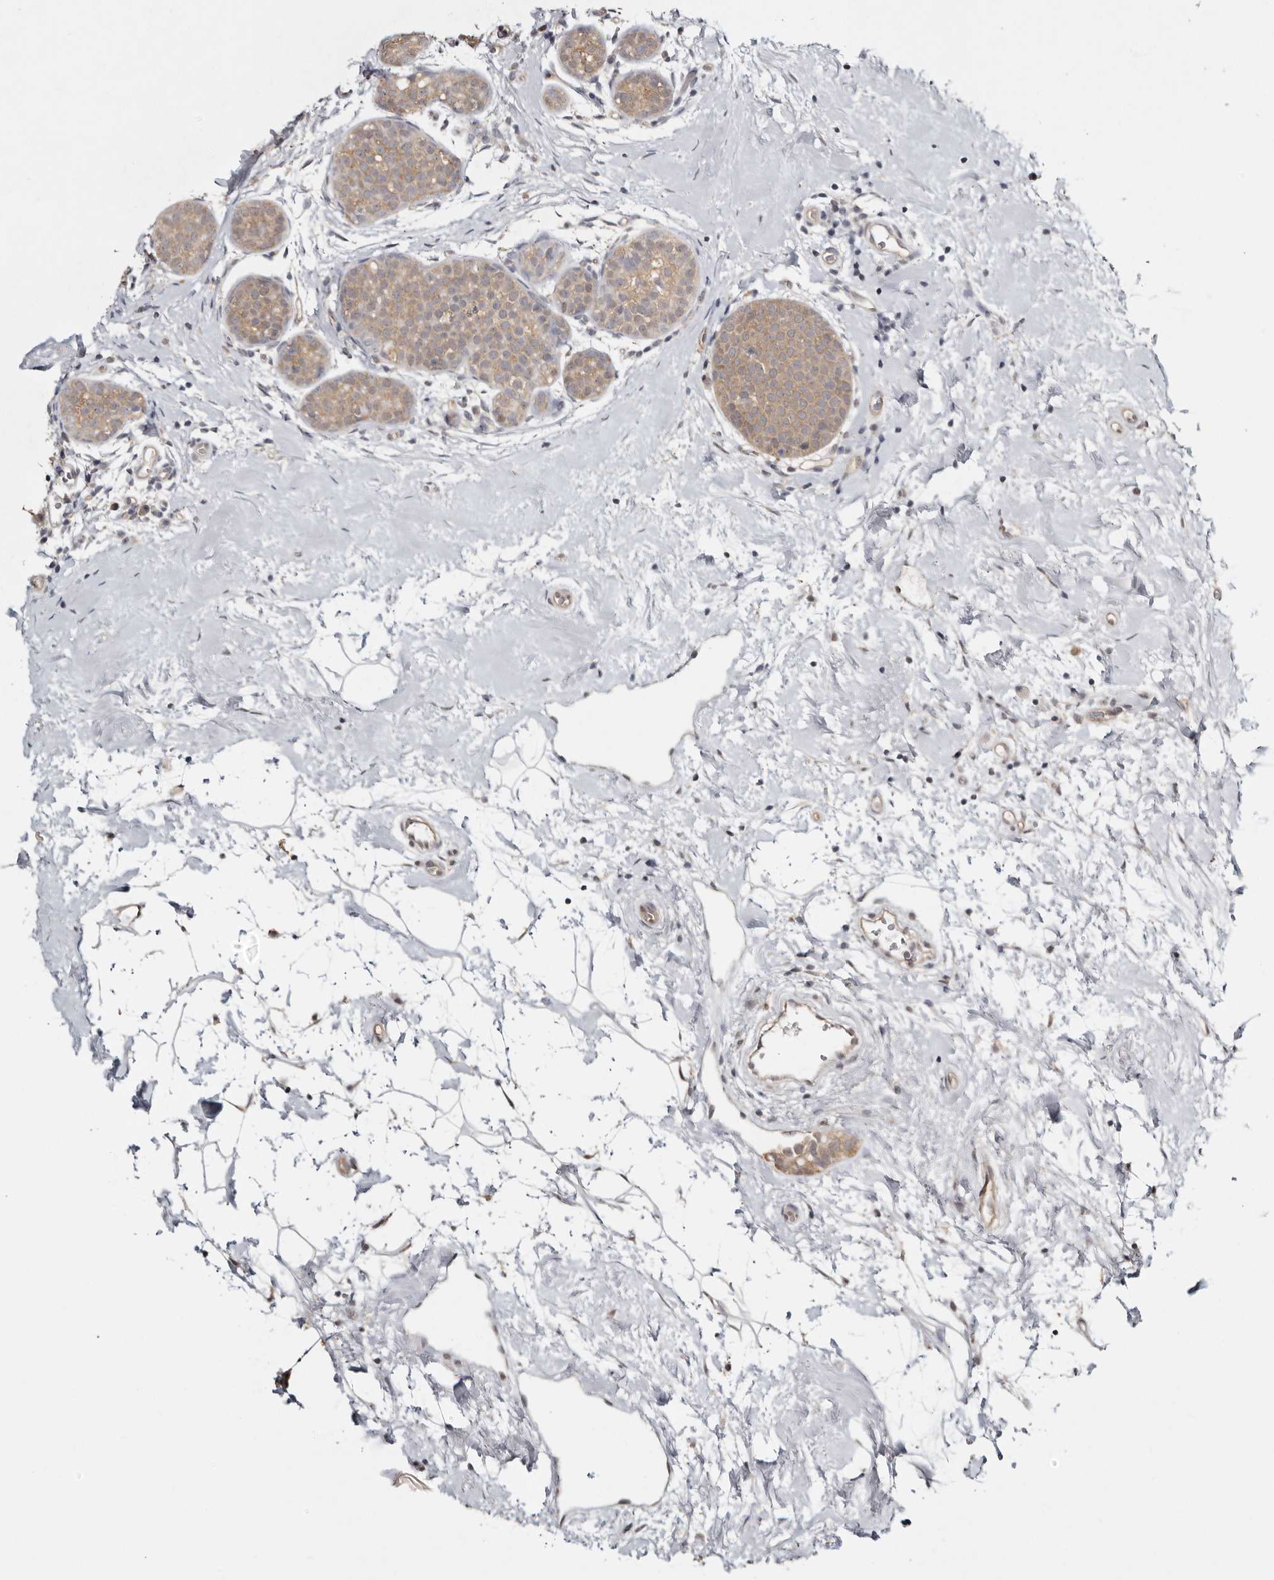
{"staining": {"intensity": "weak", "quantity": ">75%", "location": "cytoplasmic/membranous"}, "tissue": "breast cancer", "cell_type": "Tumor cells", "image_type": "cancer", "snomed": [{"axis": "morphology", "description": "Lobular carcinoma, in situ"}, {"axis": "morphology", "description": "Lobular carcinoma"}, {"axis": "topography", "description": "Breast"}], "caption": "Protein analysis of breast cancer (lobular carcinoma) tissue exhibits weak cytoplasmic/membranous positivity in about >75% of tumor cells.", "gene": "PSMA5", "patient": {"sex": "female", "age": 41}}